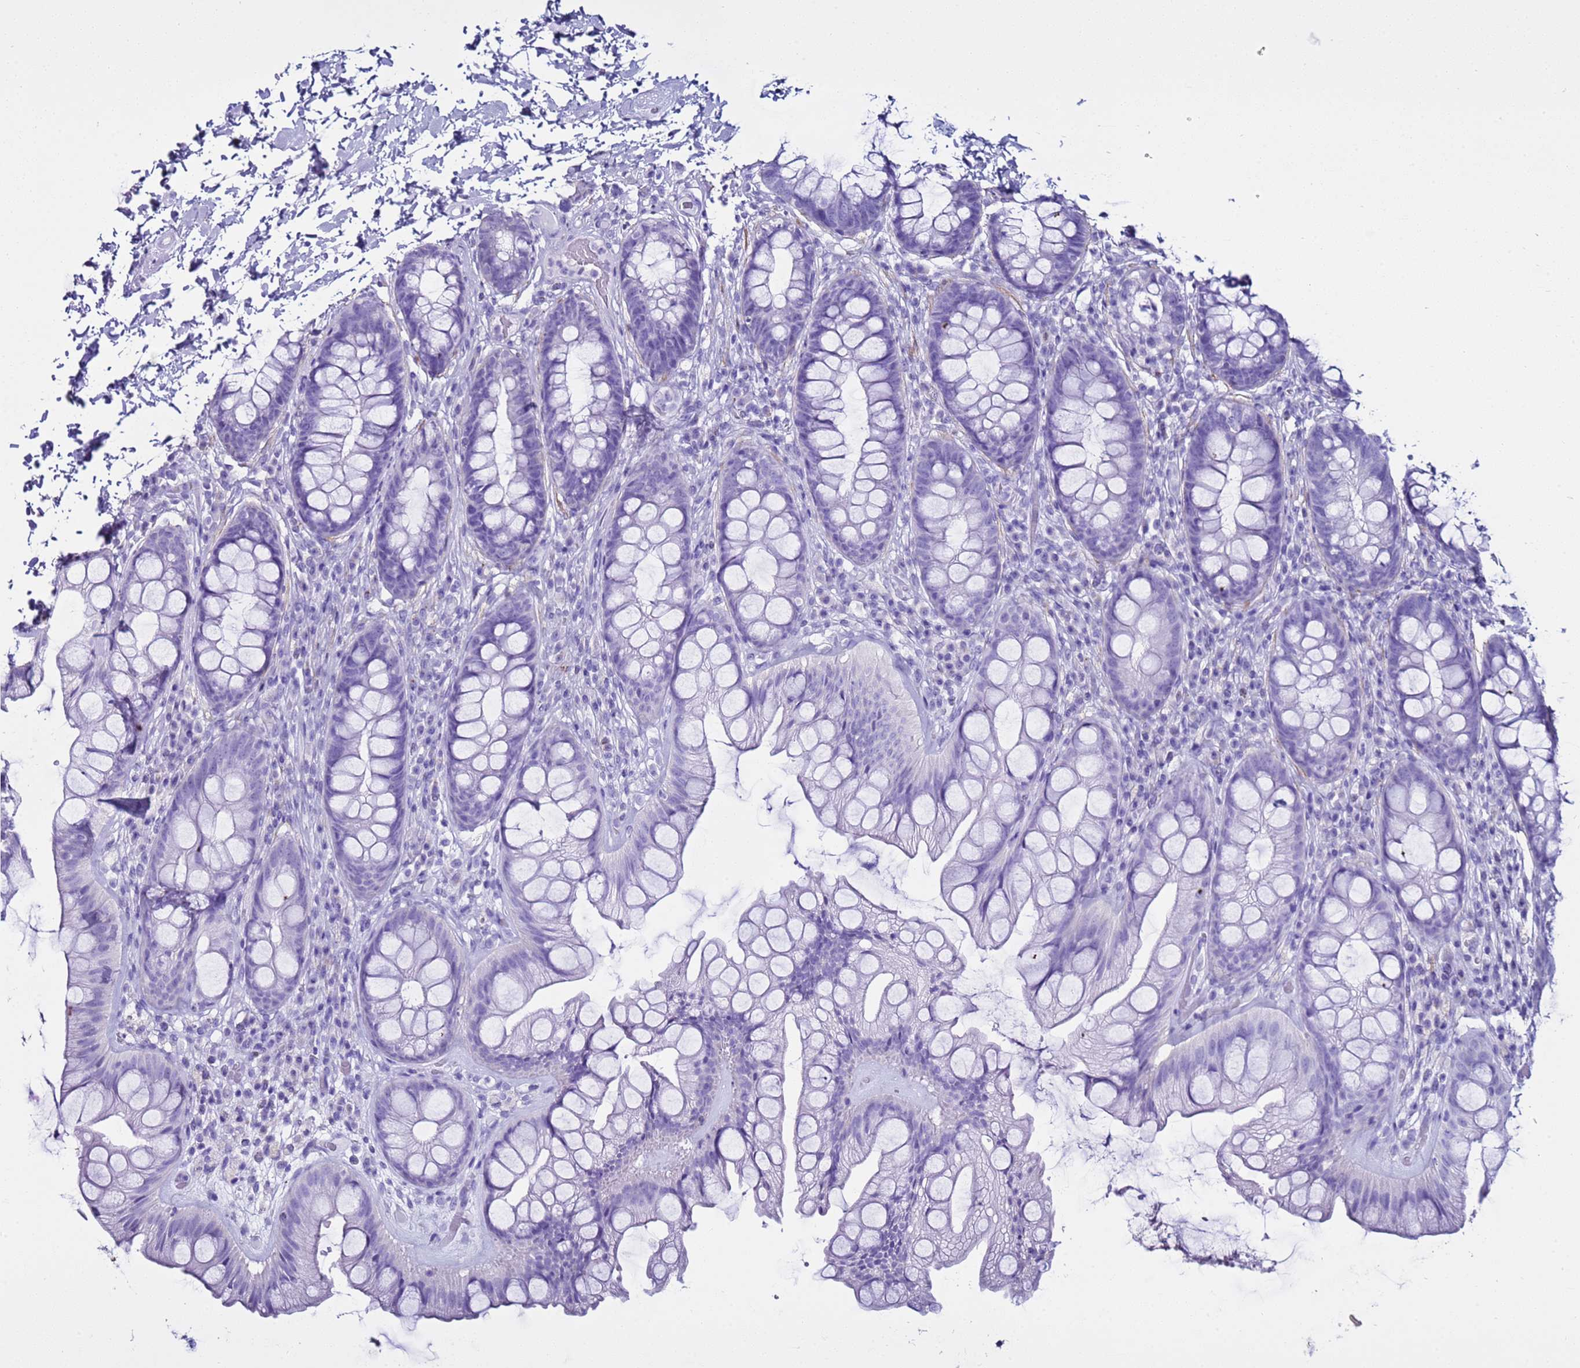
{"staining": {"intensity": "negative", "quantity": "none", "location": "none"}, "tissue": "rectum", "cell_type": "Glandular cells", "image_type": "normal", "snomed": [{"axis": "morphology", "description": "Normal tissue, NOS"}, {"axis": "topography", "description": "Rectum"}], "caption": "IHC image of unremarkable rectum: human rectum stained with DAB exhibits no significant protein expression in glandular cells.", "gene": "LCMT1", "patient": {"sex": "male", "age": 74}}